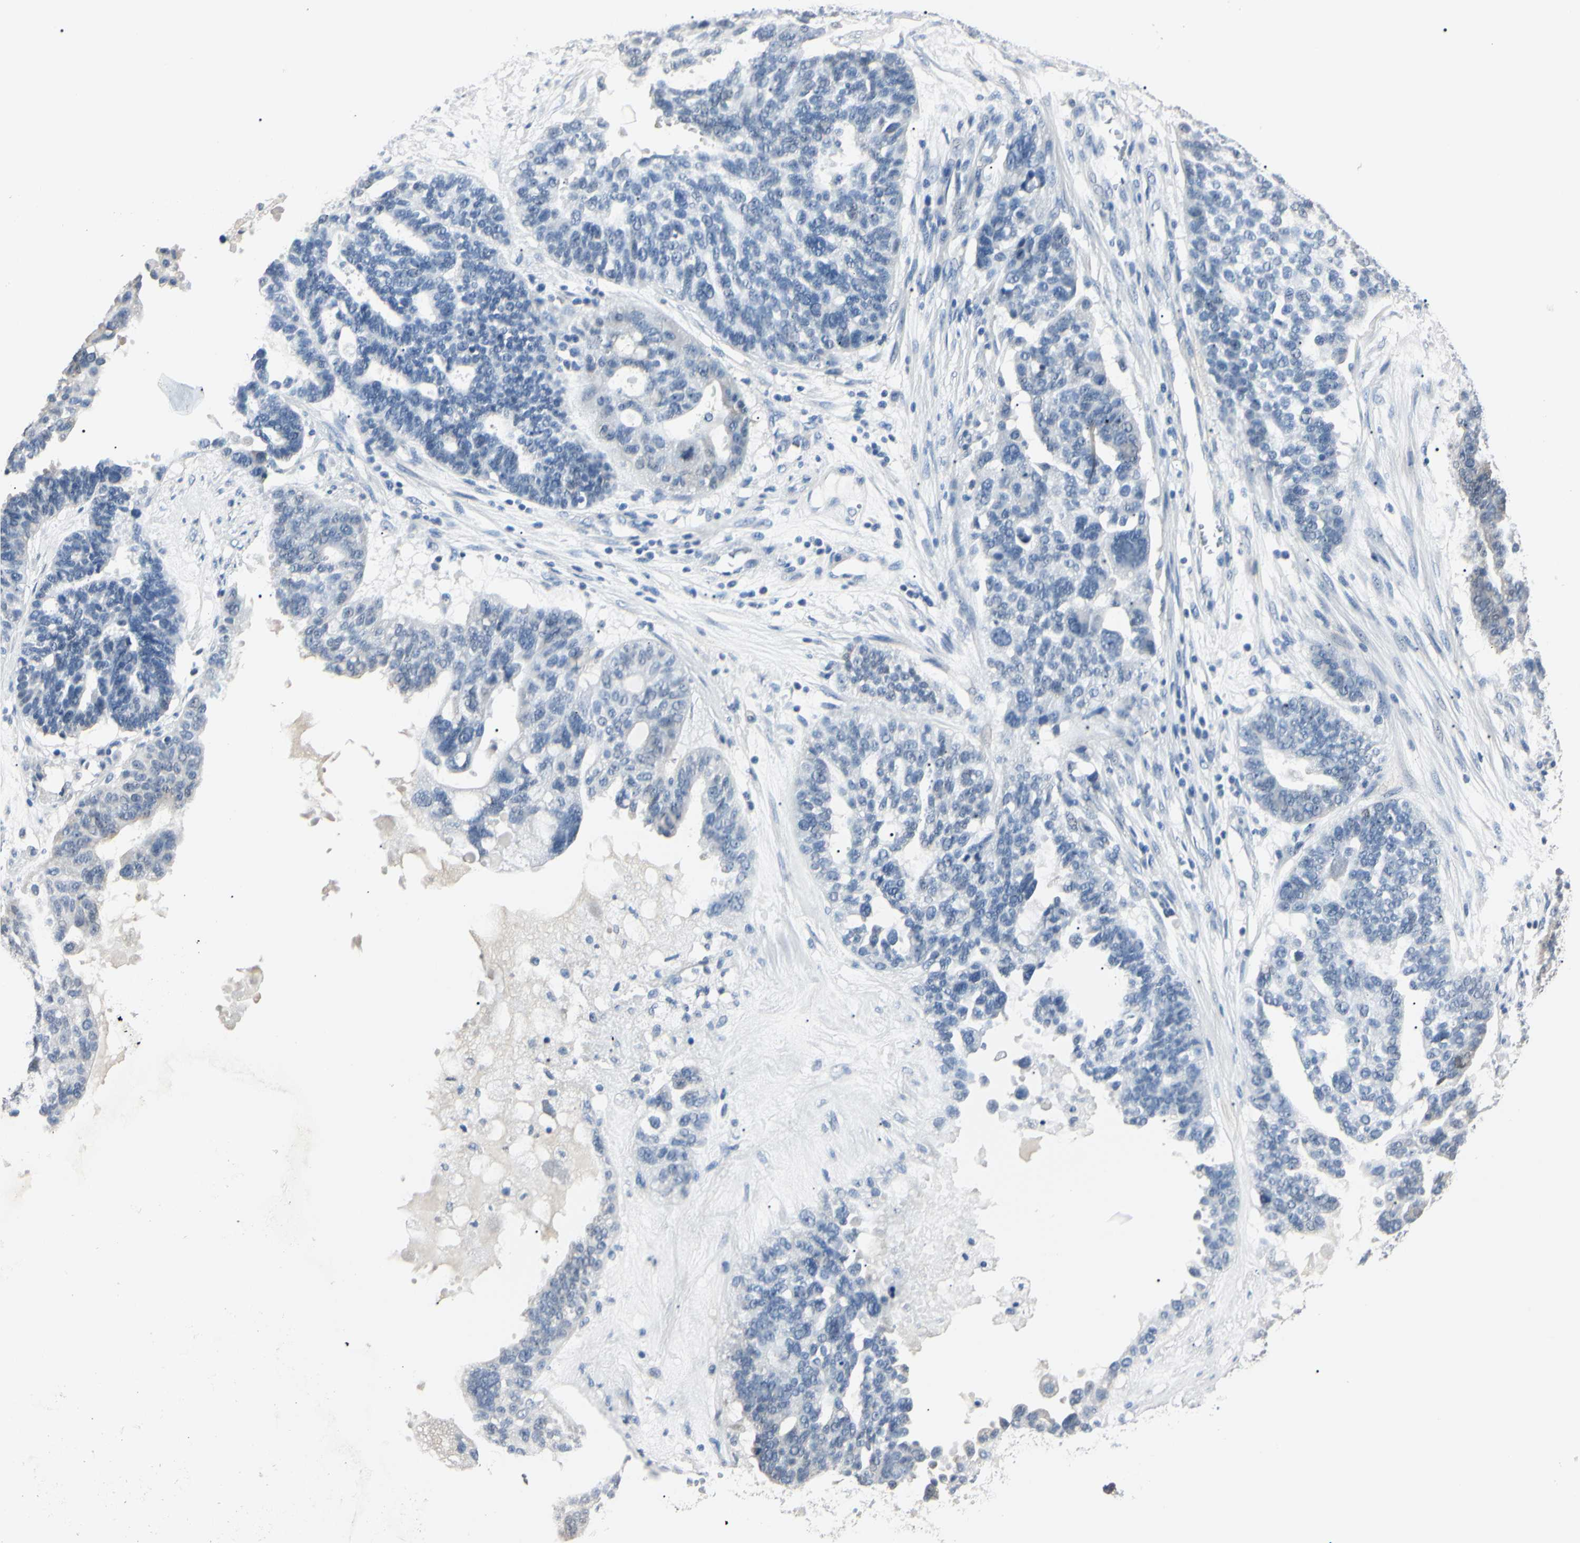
{"staining": {"intensity": "negative", "quantity": "none", "location": "none"}, "tissue": "ovarian cancer", "cell_type": "Tumor cells", "image_type": "cancer", "snomed": [{"axis": "morphology", "description": "Cystadenocarcinoma, serous, NOS"}, {"axis": "topography", "description": "Ovary"}], "caption": "A high-resolution image shows immunohistochemistry staining of ovarian cancer, which demonstrates no significant expression in tumor cells.", "gene": "AKR1C3", "patient": {"sex": "female", "age": 59}}